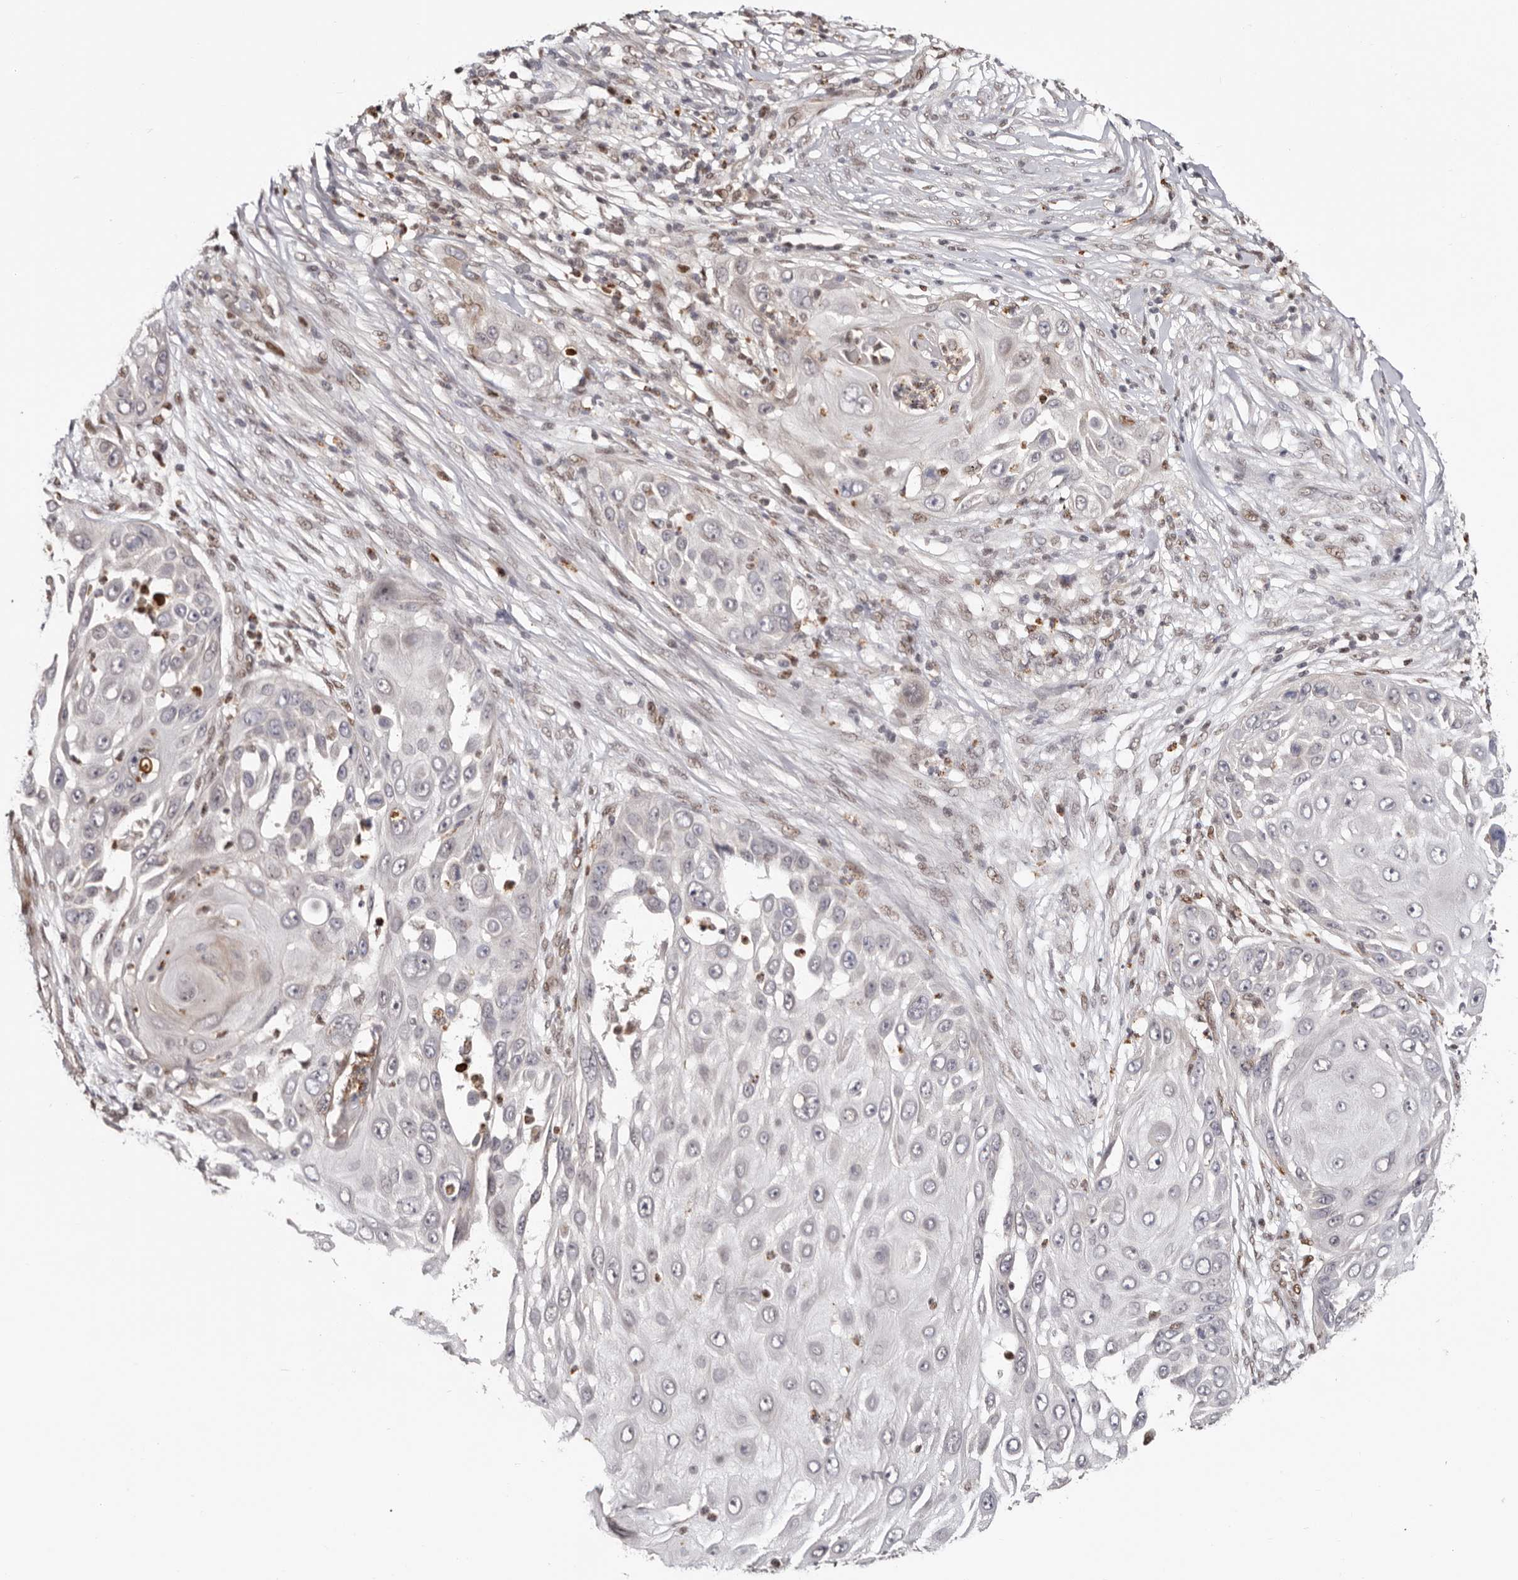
{"staining": {"intensity": "negative", "quantity": "none", "location": "none"}, "tissue": "skin cancer", "cell_type": "Tumor cells", "image_type": "cancer", "snomed": [{"axis": "morphology", "description": "Squamous cell carcinoma, NOS"}, {"axis": "topography", "description": "Skin"}], "caption": "DAB (3,3'-diaminobenzidine) immunohistochemical staining of skin squamous cell carcinoma demonstrates no significant expression in tumor cells. Brightfield microscopy of IHC stained with DAB (3,3'-diaminobenzidine) (brown) and hematoxylin (blue), captured at high magnification.", "gene": "SMAD7", "patient": {"sex": "female", "age": 44}}